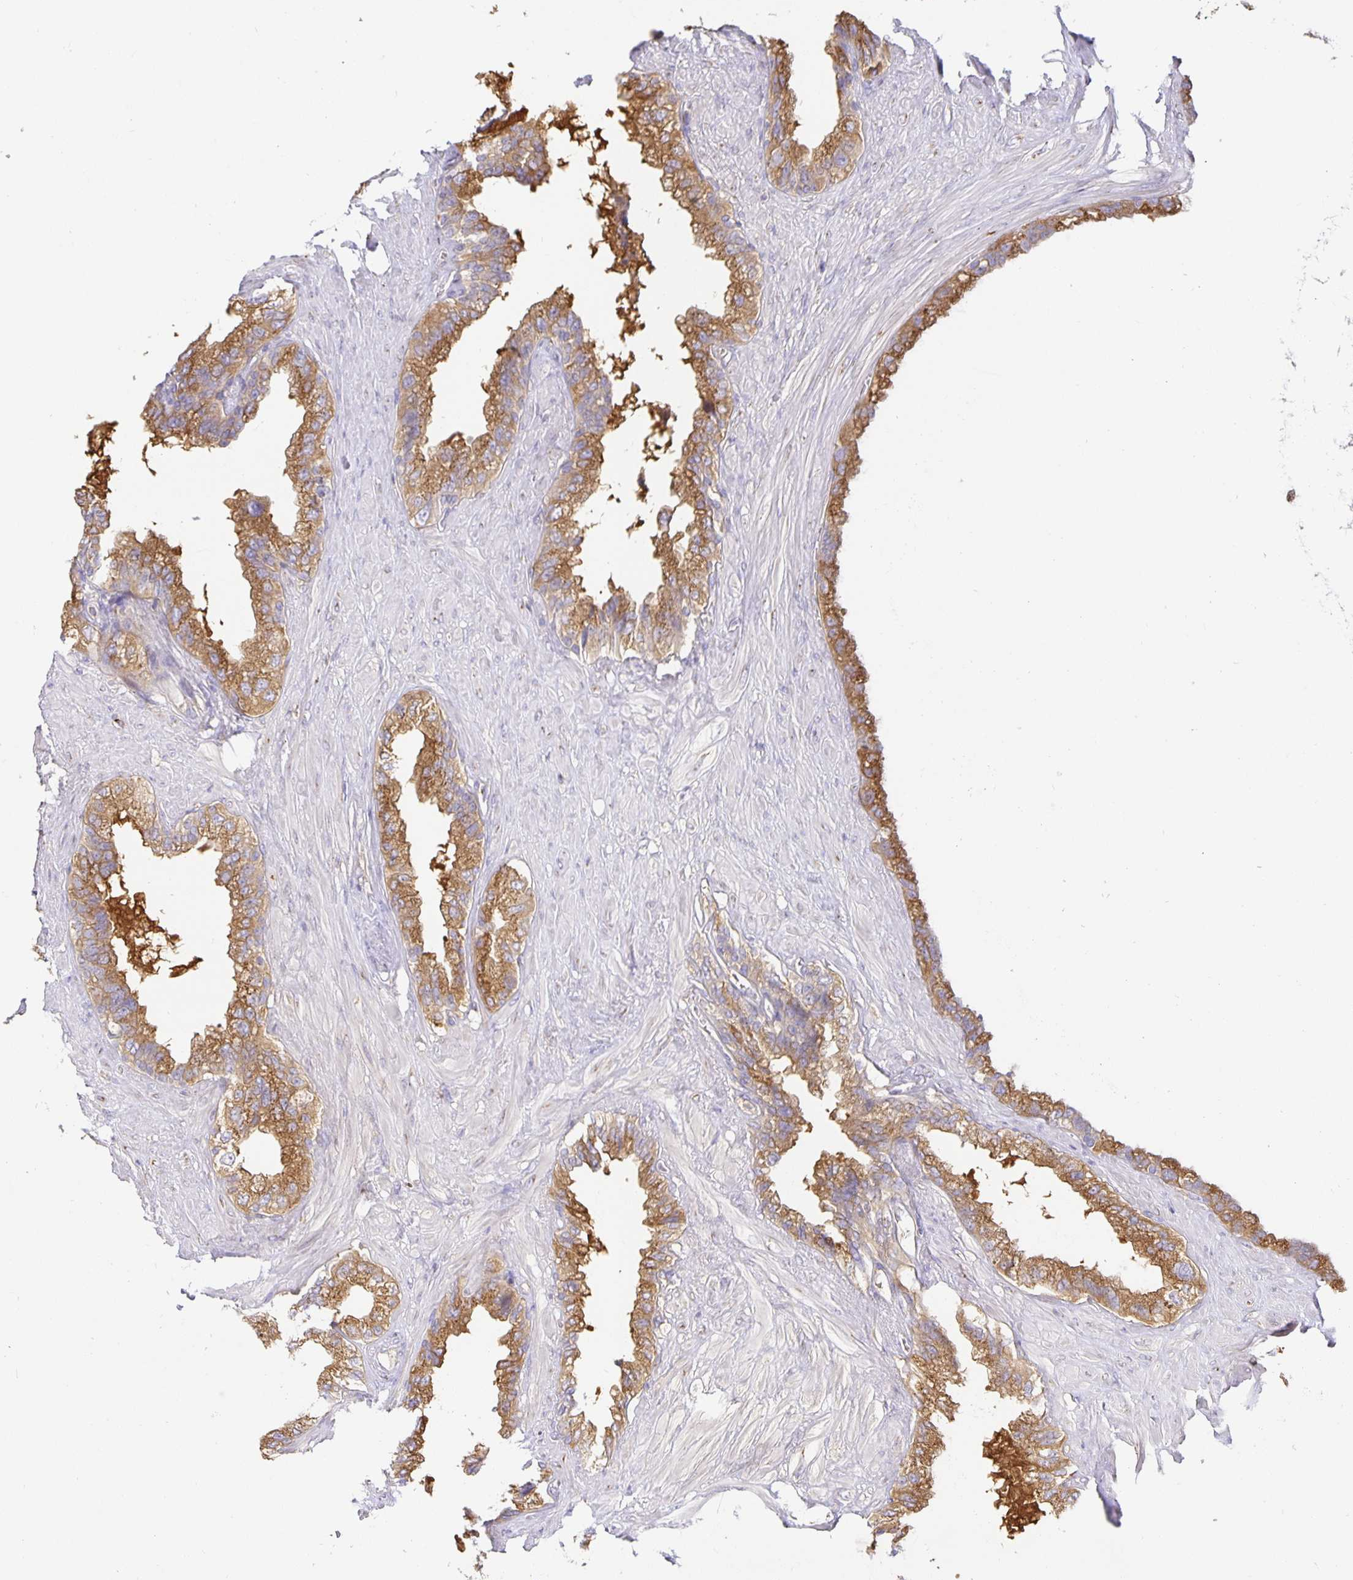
{"staining": {"intensity": "moderate", "quantity": ">75%", "location": "cytoplasmic/membranous"}, "tissue": "seminal vesicle", "cell_type": "Glandular cells", "image_type": "normal", "snomed": [{"axis": "morphology", "description": "Normal tissue, NOS"}, {"axis": "topography", "description": "Seminal veicle"}, {"axis": "topography", "description": "Peripheral nerve tissue"}], "caption": "Immunohistochemistry micrograph of normal human seminal vesicle stained for a protein (brown), which displays medium levels of moderate cytoplasmic/membranous staining in about >75% of glandular cells.", "gene": "USO1", "patient": {"sex": "male", "age": 76}}